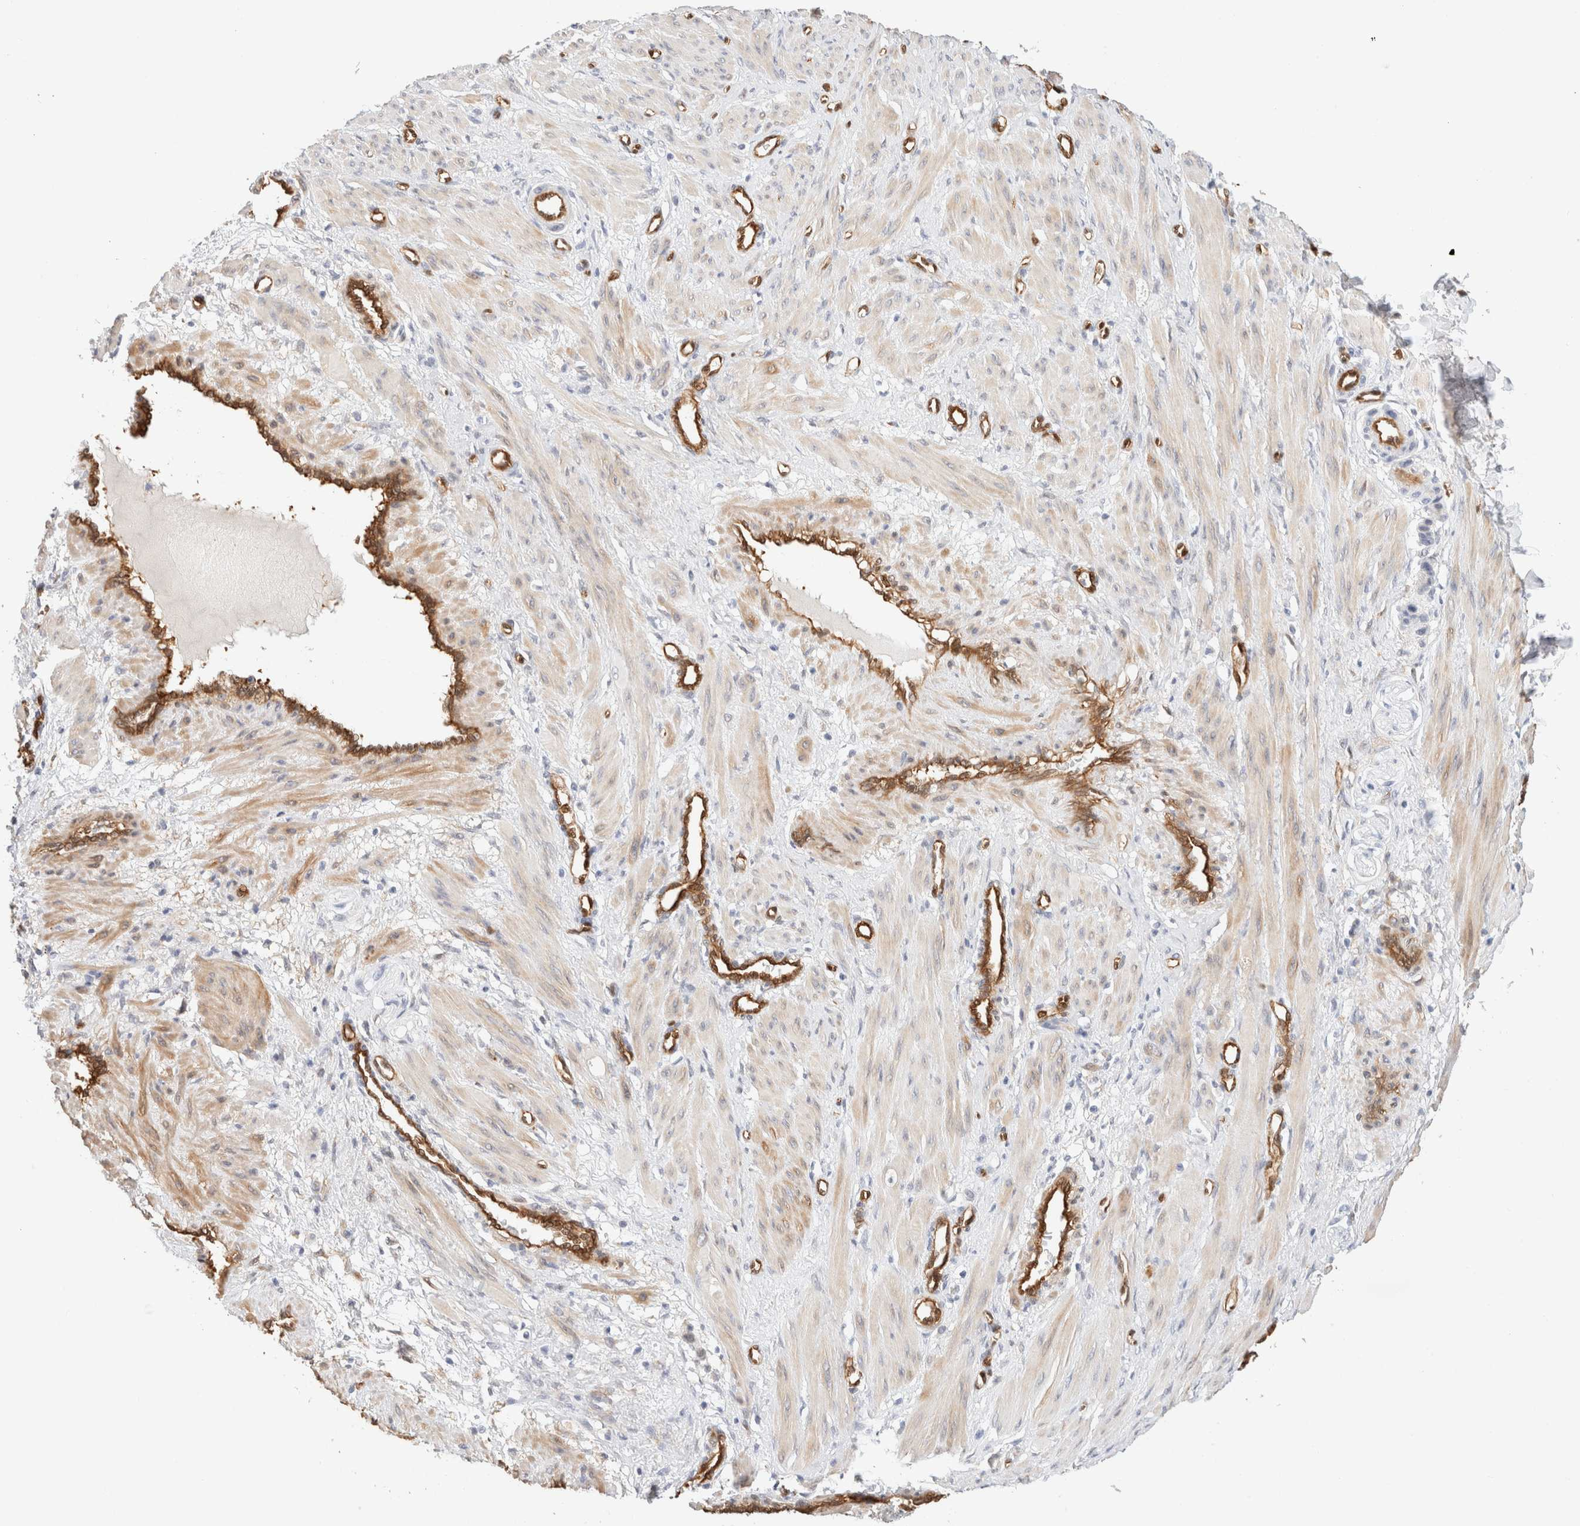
{"staining": {"intensity": "weak", "quantity": "<25%", "location": "cytoplasmic/membranous"}, "tissue": "smooth muscle", "cell_type": "Smooth muscle cells", "image_type": "normal", "snomed": [{"axis": "morphology", "description": "Normal tissue, NOS"}, {"axis": "topography", "description": "Endometrium"}], "caption": "Protein analysis of unremarkable smooth muscle displays no significant positivity in smooth muscle cells.", "gene": "LMCD1", "patient": {"sex": "female", "age": 33}}